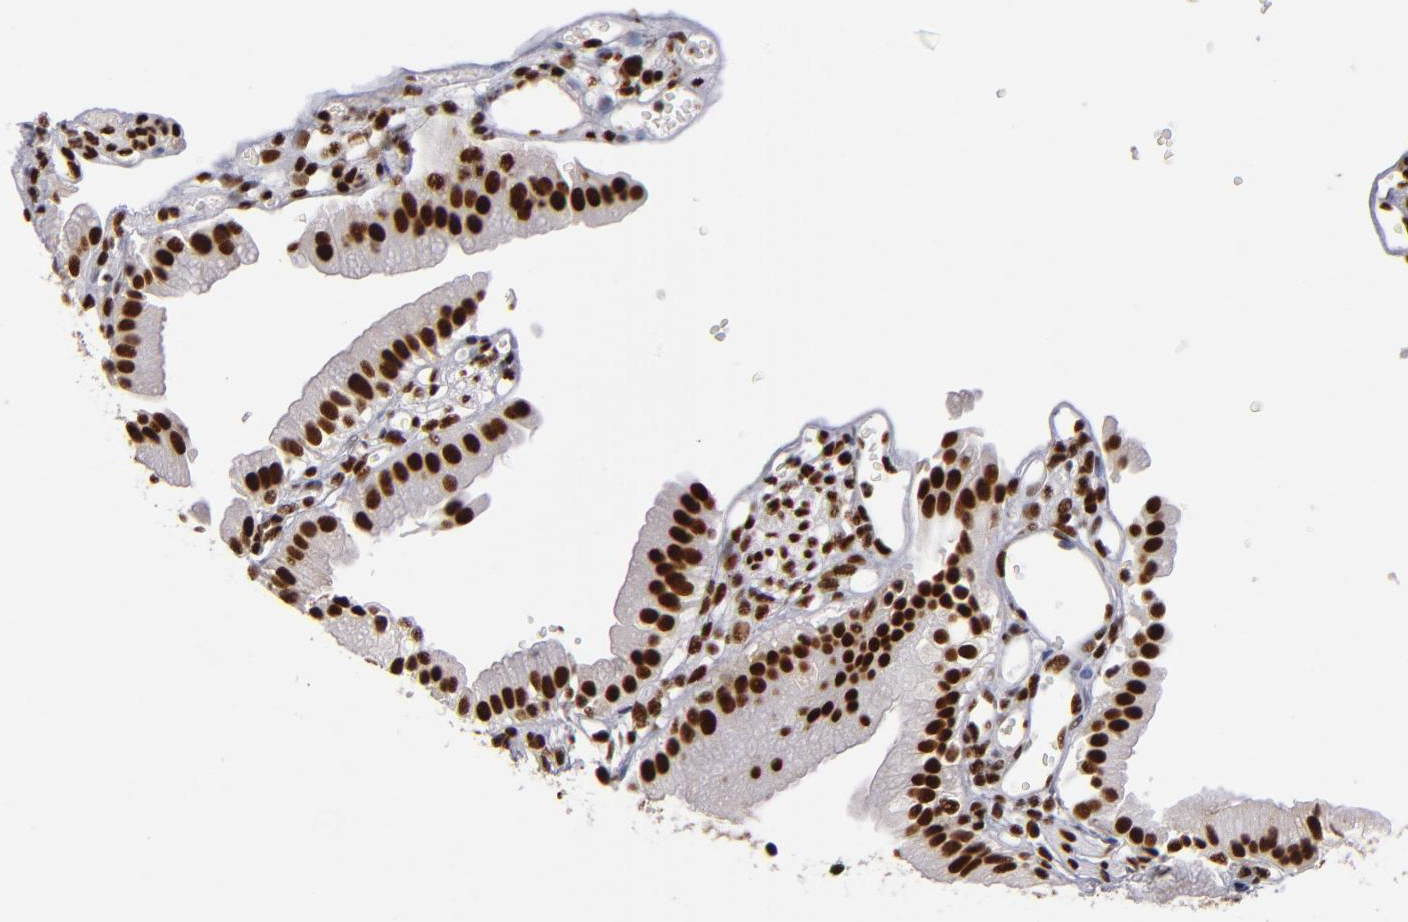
{"staining": {"intensity": "strong", "quantity": ">75%", "location": "nuclear"}, "tissue": "gallbladder", "cell_type": "Glandular cells", "image_type": "normal", "snomed": [{"axis": "morphology", "description": "Normal tissue, NOS"}, {"axis": "topography", "description": "Gallbladder"}], "caption": "Brown immunohistochemical staining in benign gallbladder demonstrates strong nuclear expression in about >75% of glandular cells. Using DAB (3,3'-diaminobenzidine) (brown) and hematoxylin (blue) stains, captured at high magnification using brightfield microscopy.", "gene": "MRE11", "patient": {"sex": "male", "age": 65}}